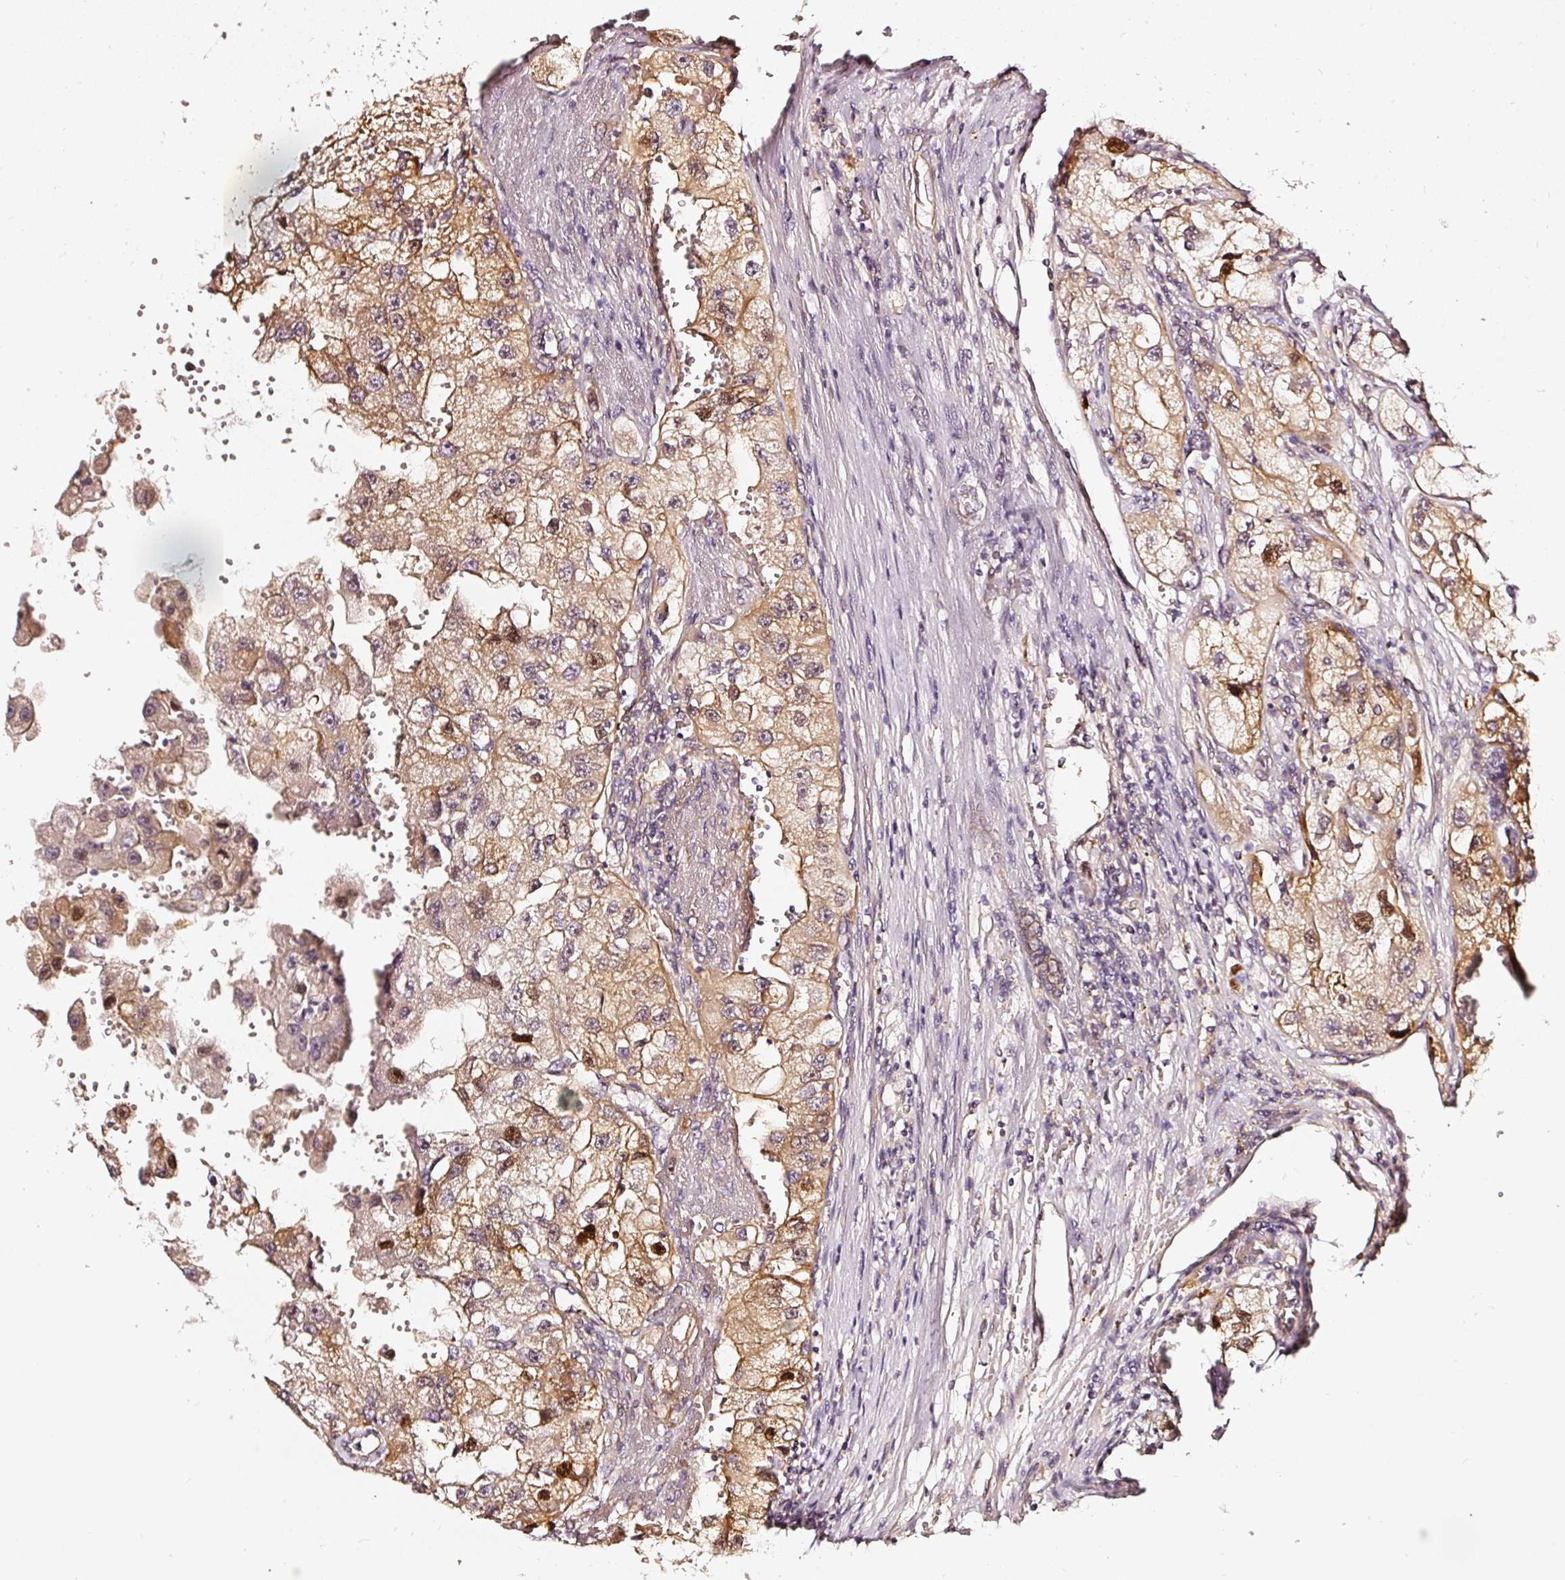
{"staining": {"intensity": "moderate", "quantity": ">75%", "location": "cytoplasmic/membranous"}, "tissue": "renal cancer", "cell_type": "Tumor cells", "image_type": "cancer", "snomed": [{"axis": "morphology", "description": "Adenocarcinoma, NOS"}, {"axis": "topography", "description": "Kidney"}], "caption": "The immunohistochemical stain shows moderate cytoplasmic/membranous expression in tumor cells of renal adenocarcinoma tissue. The staining is performed using DAB brown chromogen to label protein expression. The nuclei are counter-stained blue using hematoxylin.", "gene": "ASMTL", "patient": {"sex": "male", "age": 63}}